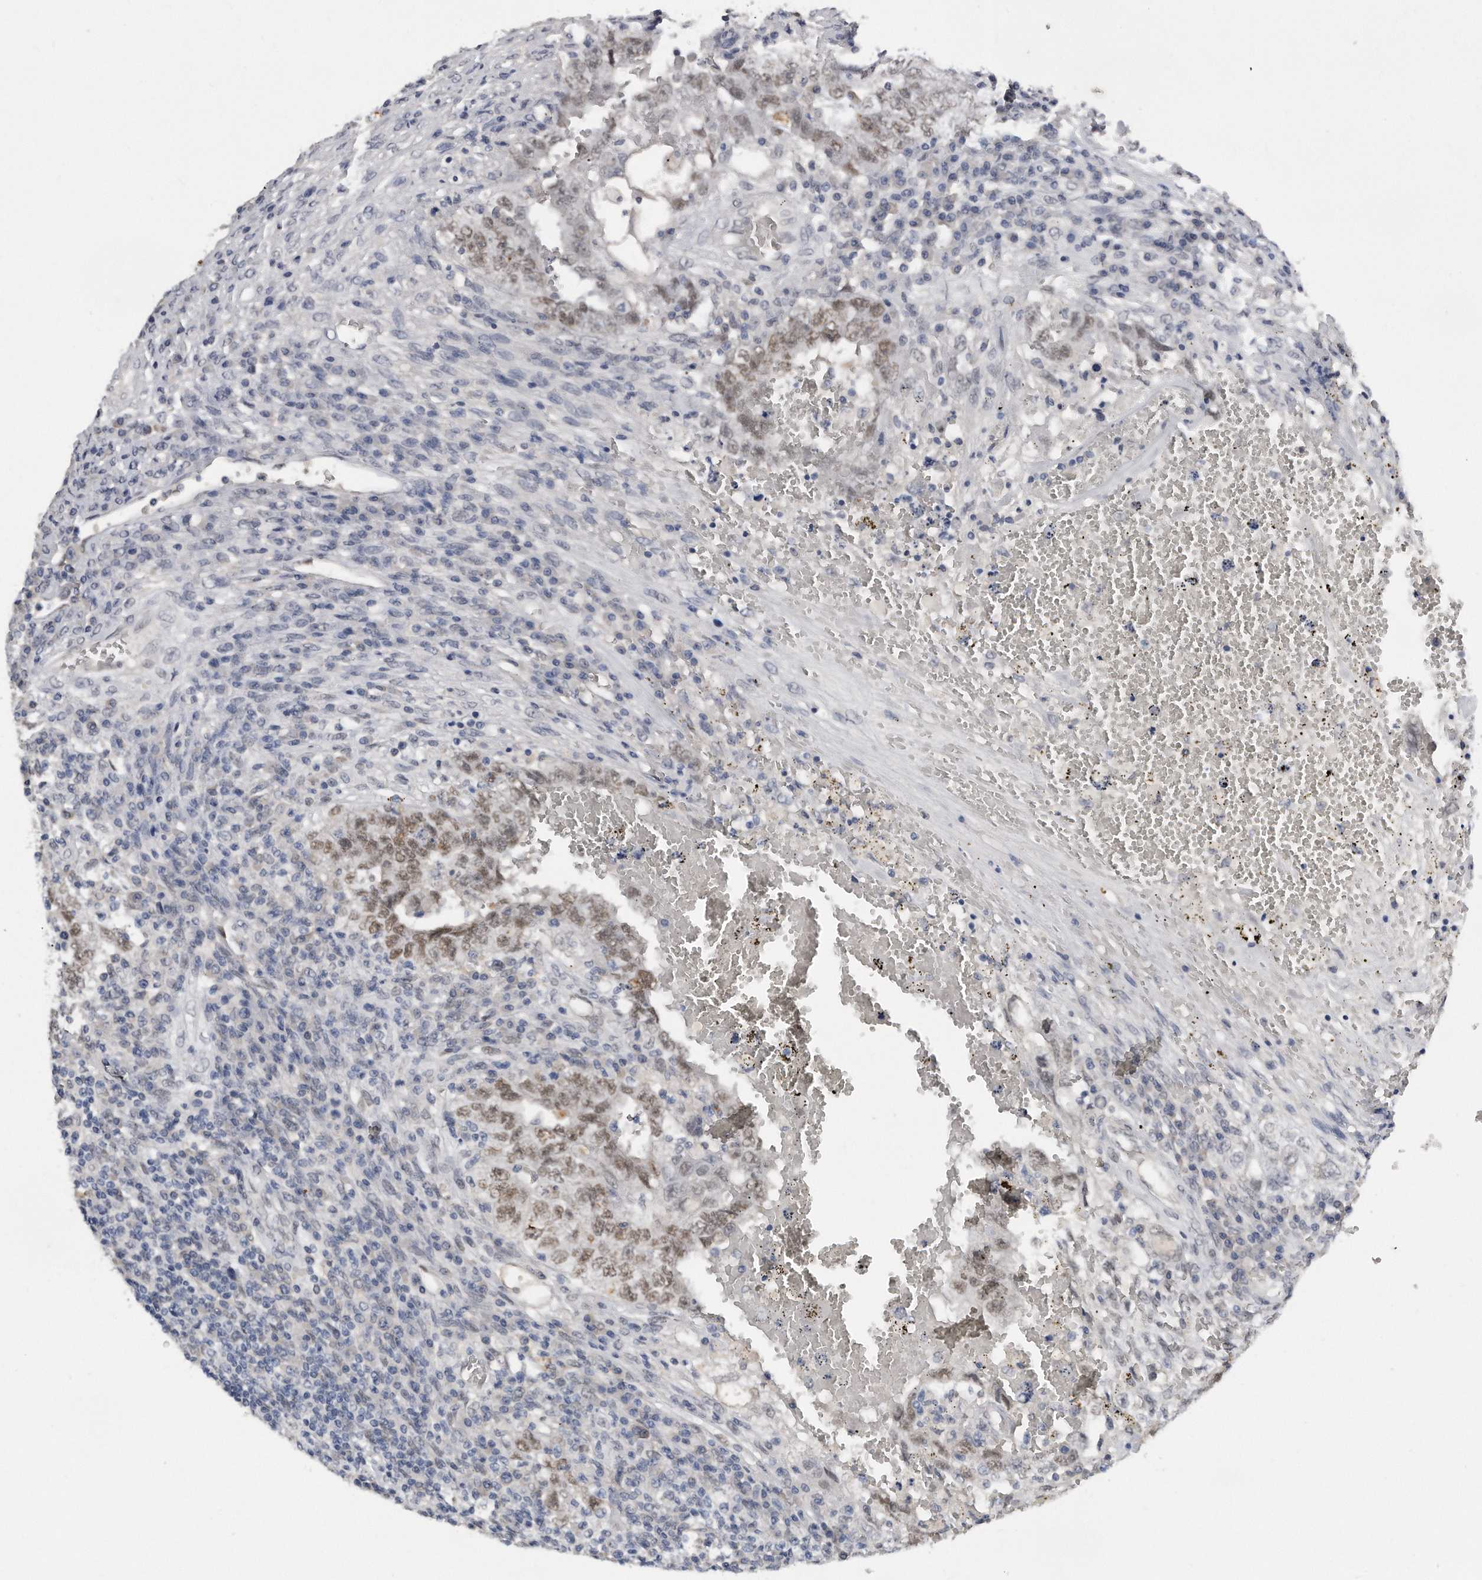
{"staining": {"intensity": "moderate", "quantity": ">75%", "location": "nuclear"}, "tissue": "testis cancer", "cell_type": "Tumor cells", "image_type": "cancer", "snomed": [{"axis": "morphology", "description": "Carcinoma, Embryonal, NOS"}, {"axis": "topography", "description": "Testis"}], "caption": "Testis embryonal carcinoma was stained to show a protein in brown. There is medium levels of moderate nuclear staining in approximately >75% of tumor cells.", "gene": "CTBP2", "patient": {"sex": "male", "age": 26}}